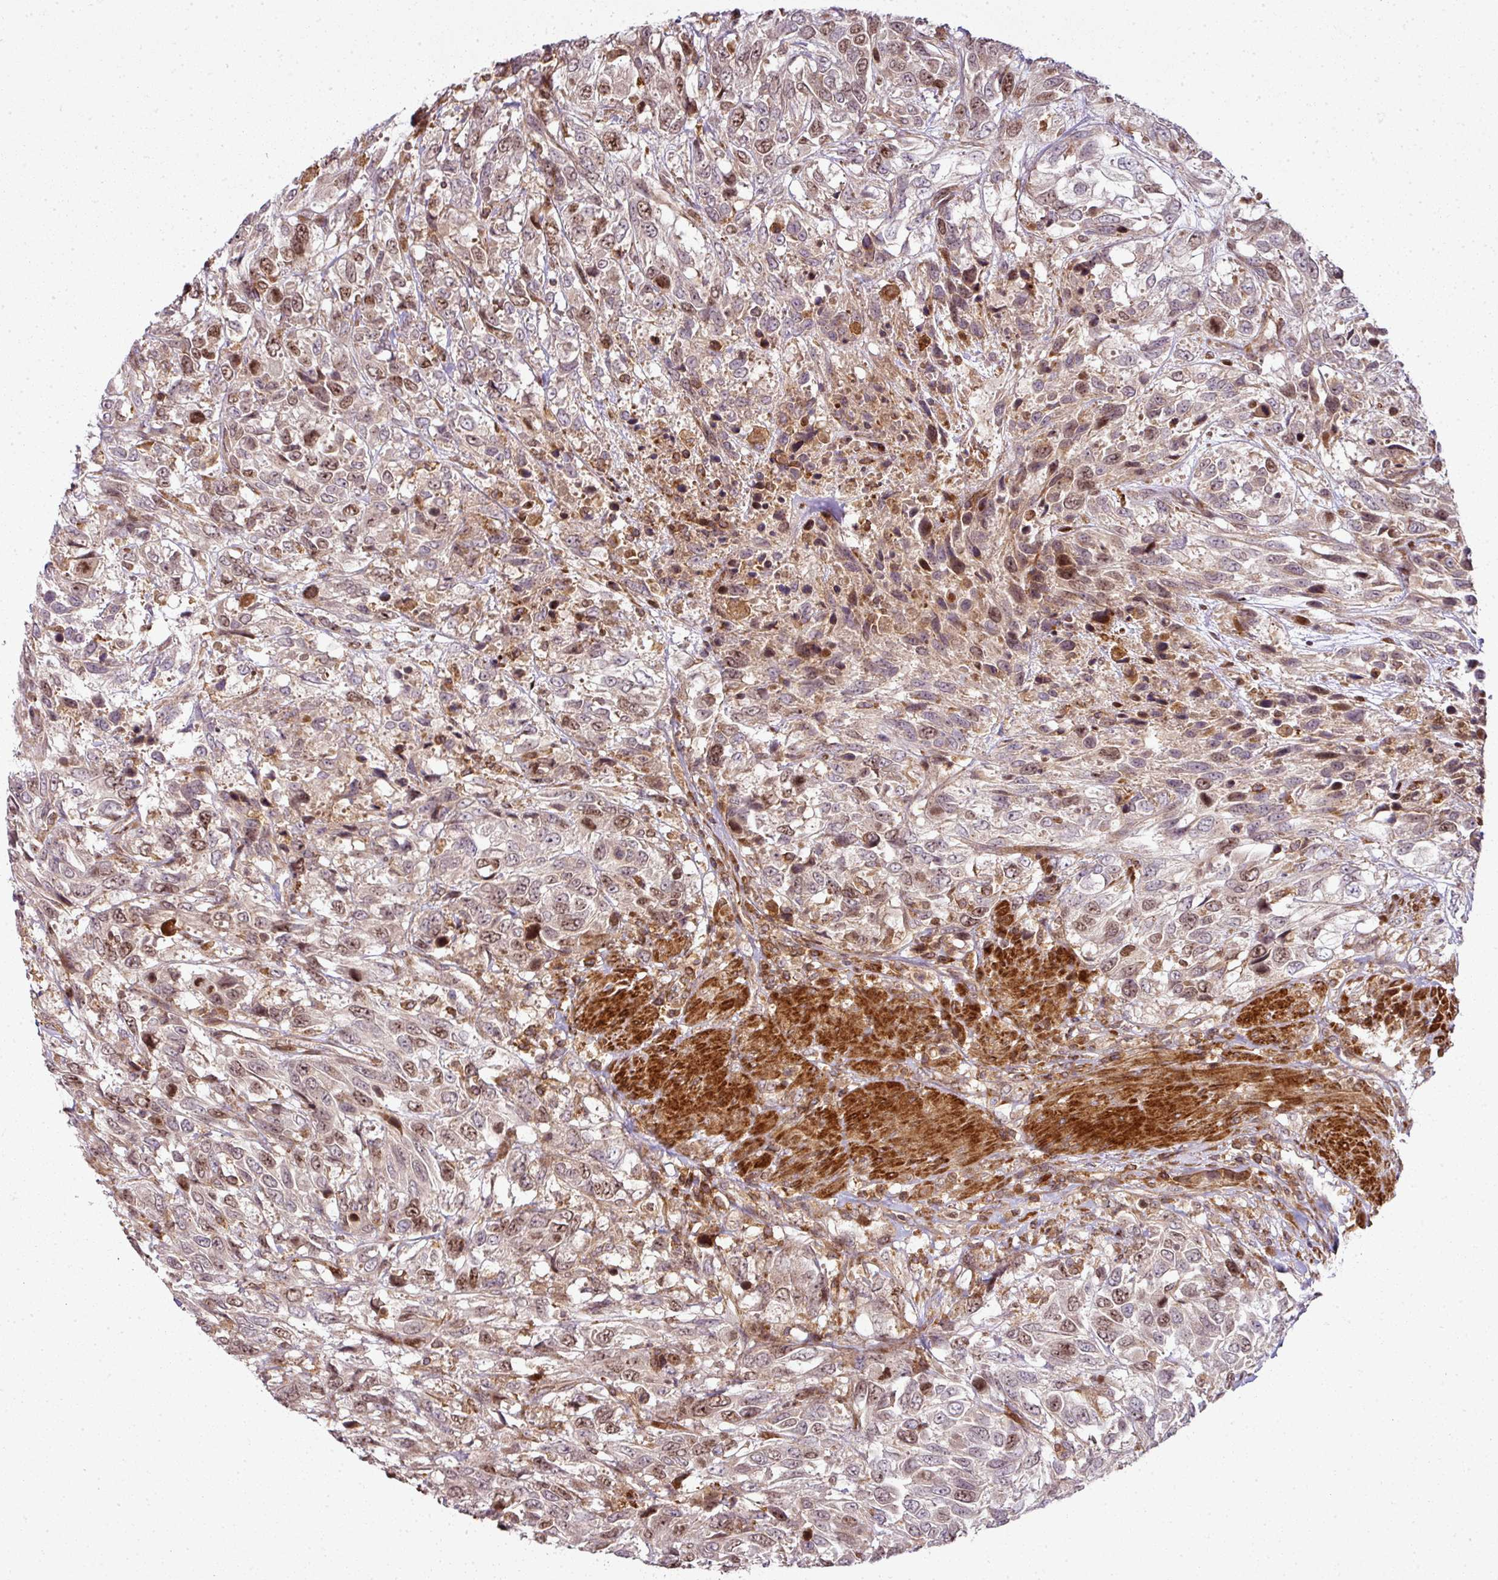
{"staining": {"intensity": "moderate", "quantity": ">75%", "location": "nuclear"}, "tissue": "urothelial cancer", "cell_type": "Tumor cells", "image_type": "cancer", "snomed": [{"axis": "morphology", "description": "Urothelial carcinoma, High grade"}, {"axis": "topography", "description": "Urinary bladder"}], "caption": "Urothelial cancer tissue reveals moderate nuclear positivity in approximately >75% of tumor cells The protein is stained brown, and the nuclei are stained in blue (DAB IHC with brightfield microscopy, high magnification).", "gene": "ATAT1", "patient": {"sex": "female", "age": 70}}